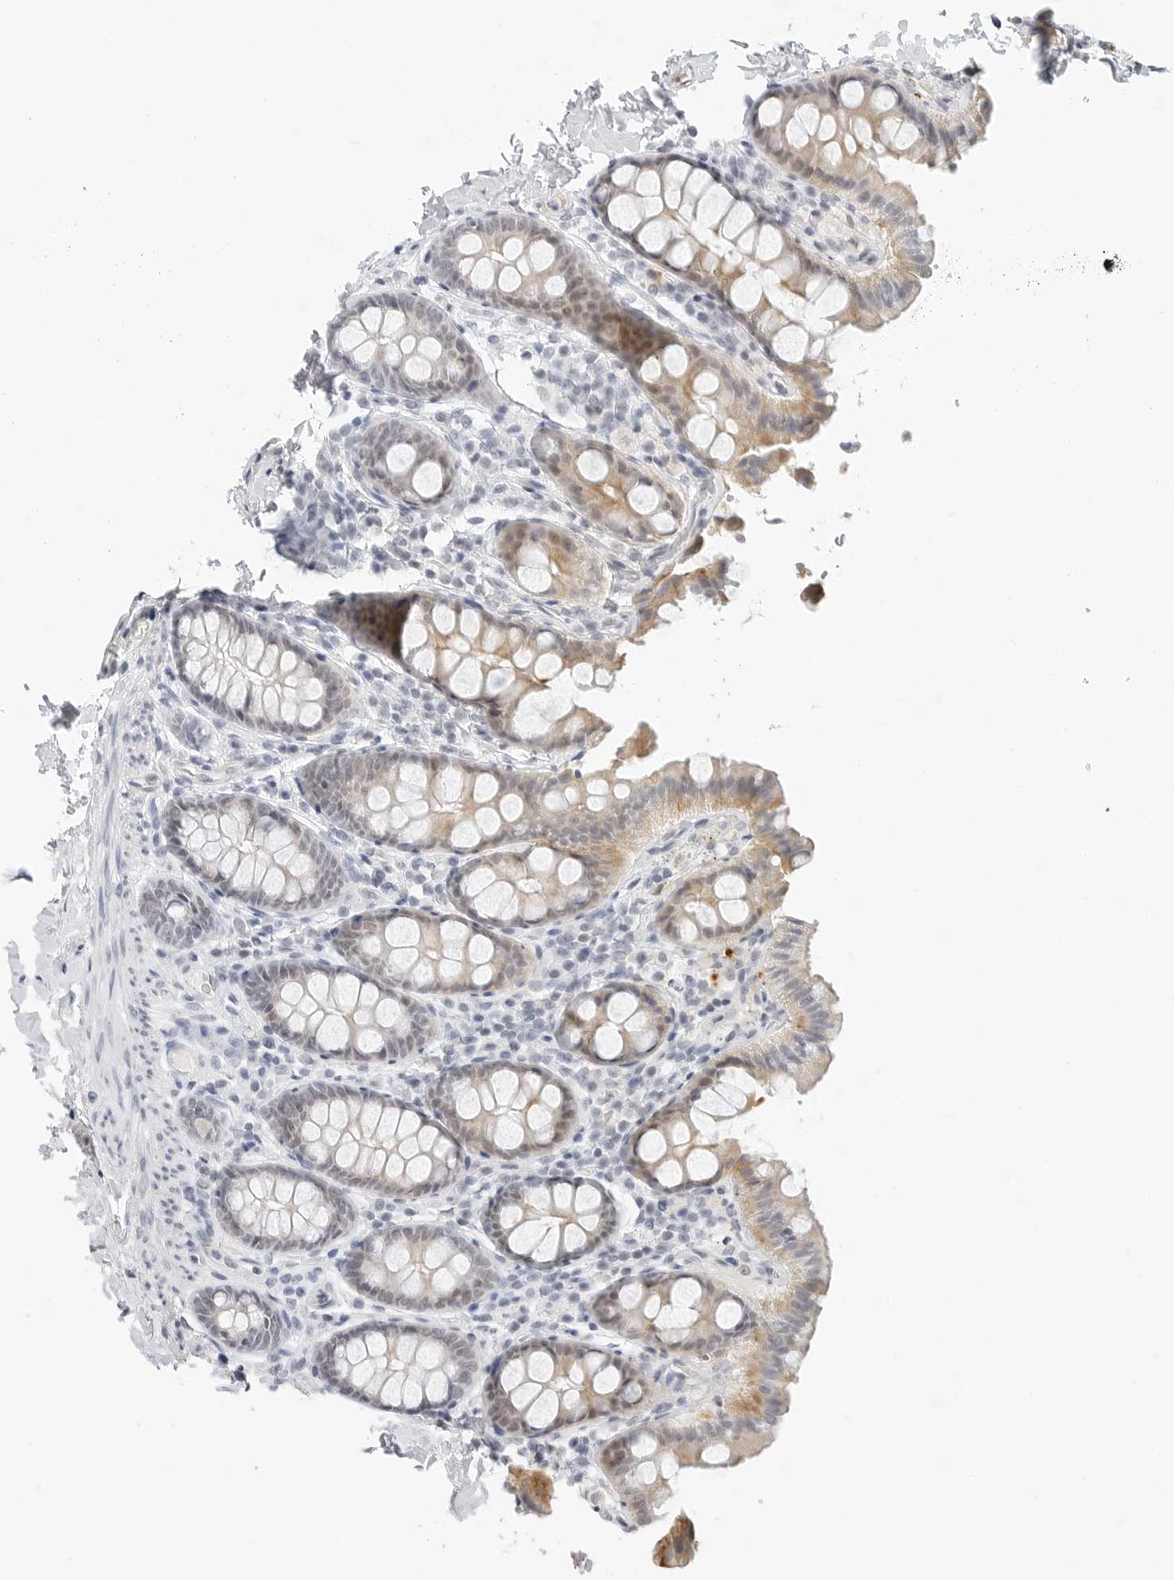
{"staining": {"intensity": "negative", "quantity": "none", "location": "none"}, "tissue": "colon", "cell_type": "Endothelial cells", "image_type": "normal", "snomed": [{"axis": "morphology", "description": "Normal tissue, NOS"}, {"axis": "topography", "description": "Colon"}, {"axis": "topography", "description": "Peripheral nerve tissue"}], "caption": "Micrograph shows no significant protein positivity in endothelial cells of normal colon.", "gene": "TSEN2", "patient": {"sex": "female", "age": 61}}